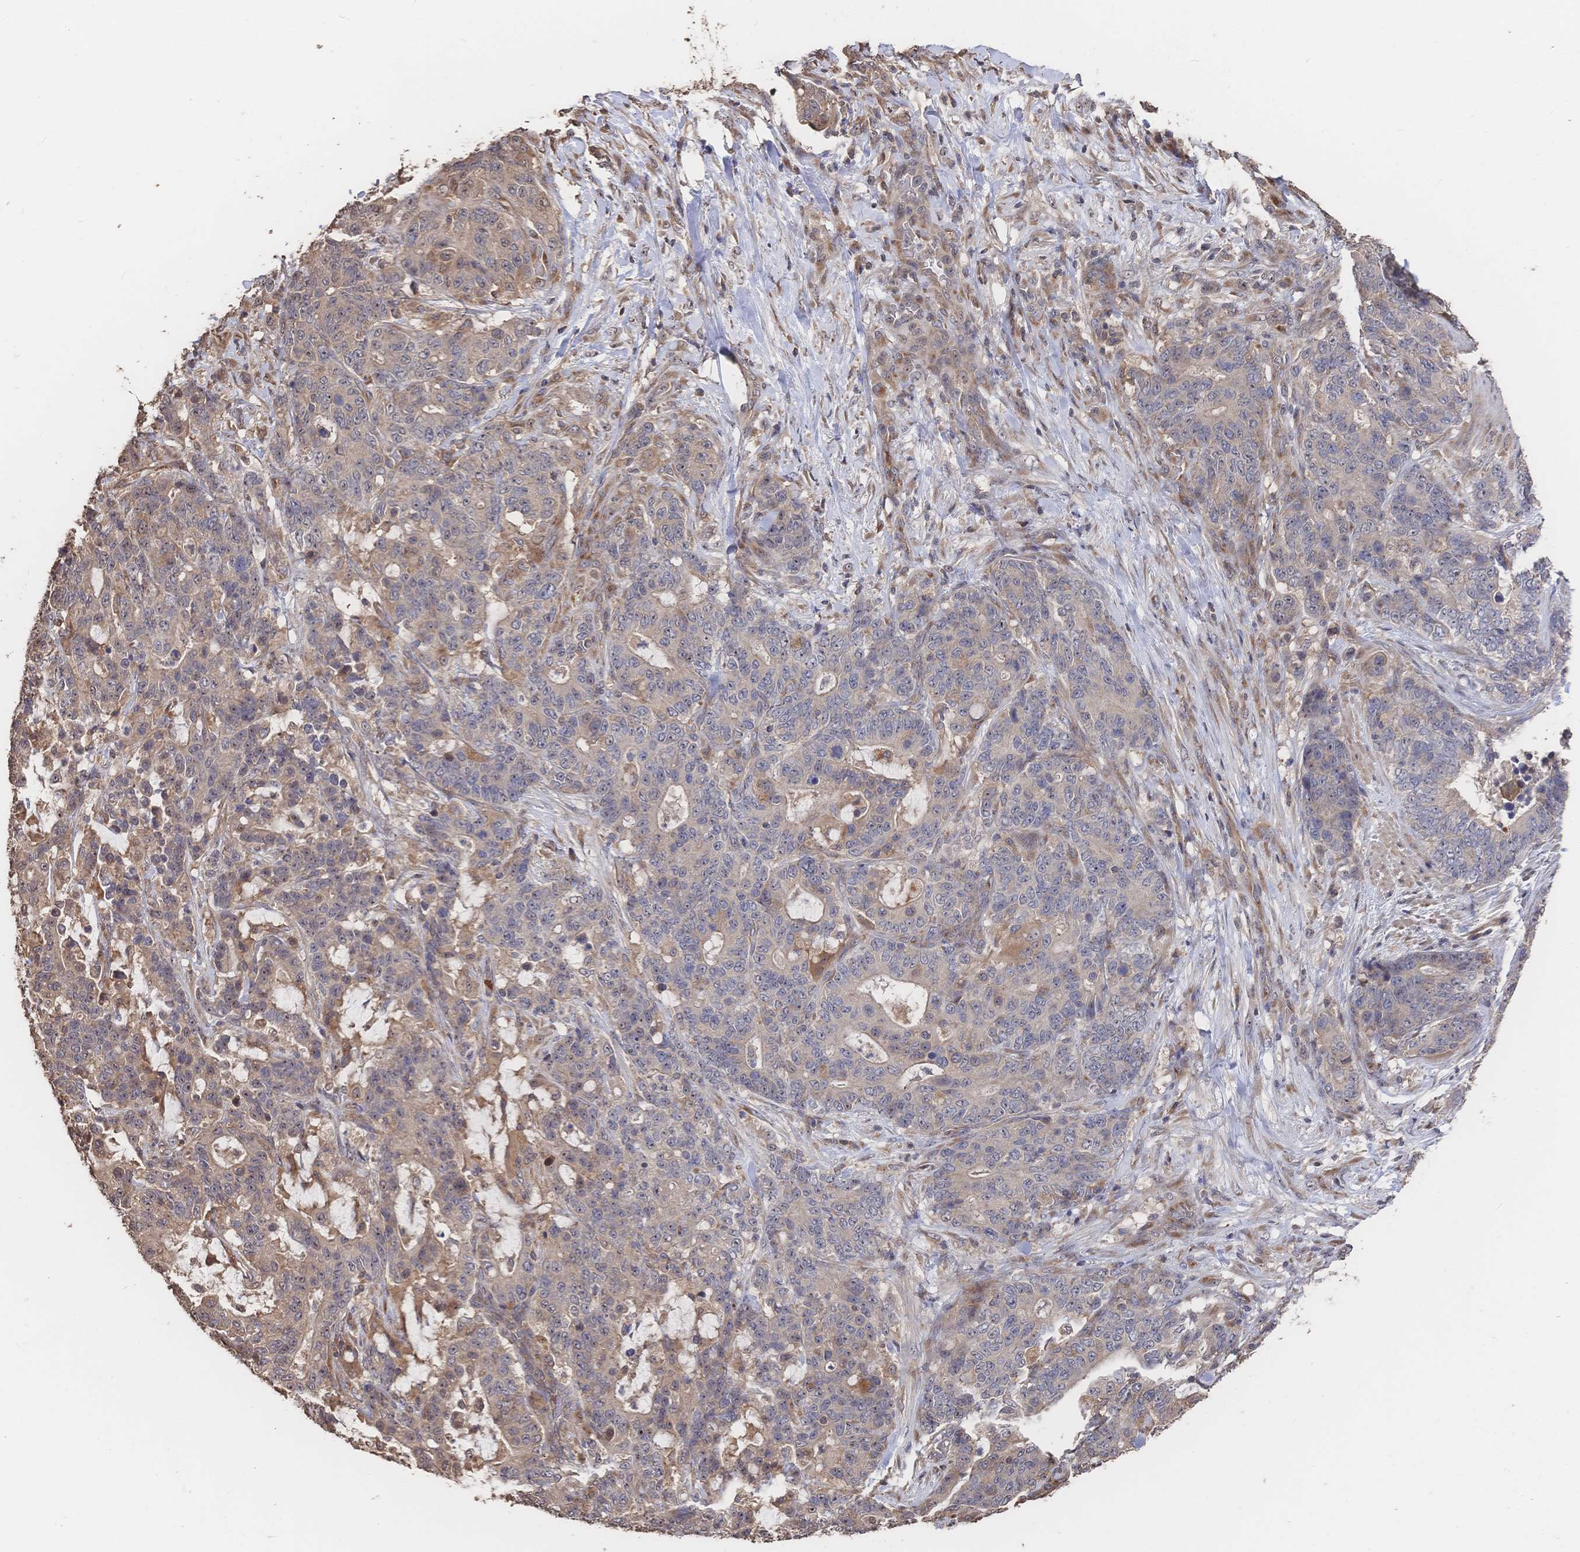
{"staining": {"intensity": "weak", "quantity": "25%-75%", "location": "cytoplasmic/membranous"}, "tissue": "stomach cancer", "cell_type": "Tumor cells", "image_type": "cancer", "snomed": [{"axis": "morphology", "description": "Normal tissue, NOS"}, {"axis": "morphology", "description": "Adenocarcinoma, NOS"}, {"axis": "topography", "description": "Stomach"}], "caption": "Stomach cancer was stained to show a protein in brown. There is low levels of weak cytoplasmic/membranous staining in approximately 25%-75% of tumor cells.", "gene": "DNAJA4", "patient": {"sex": "female", "age": 64}}